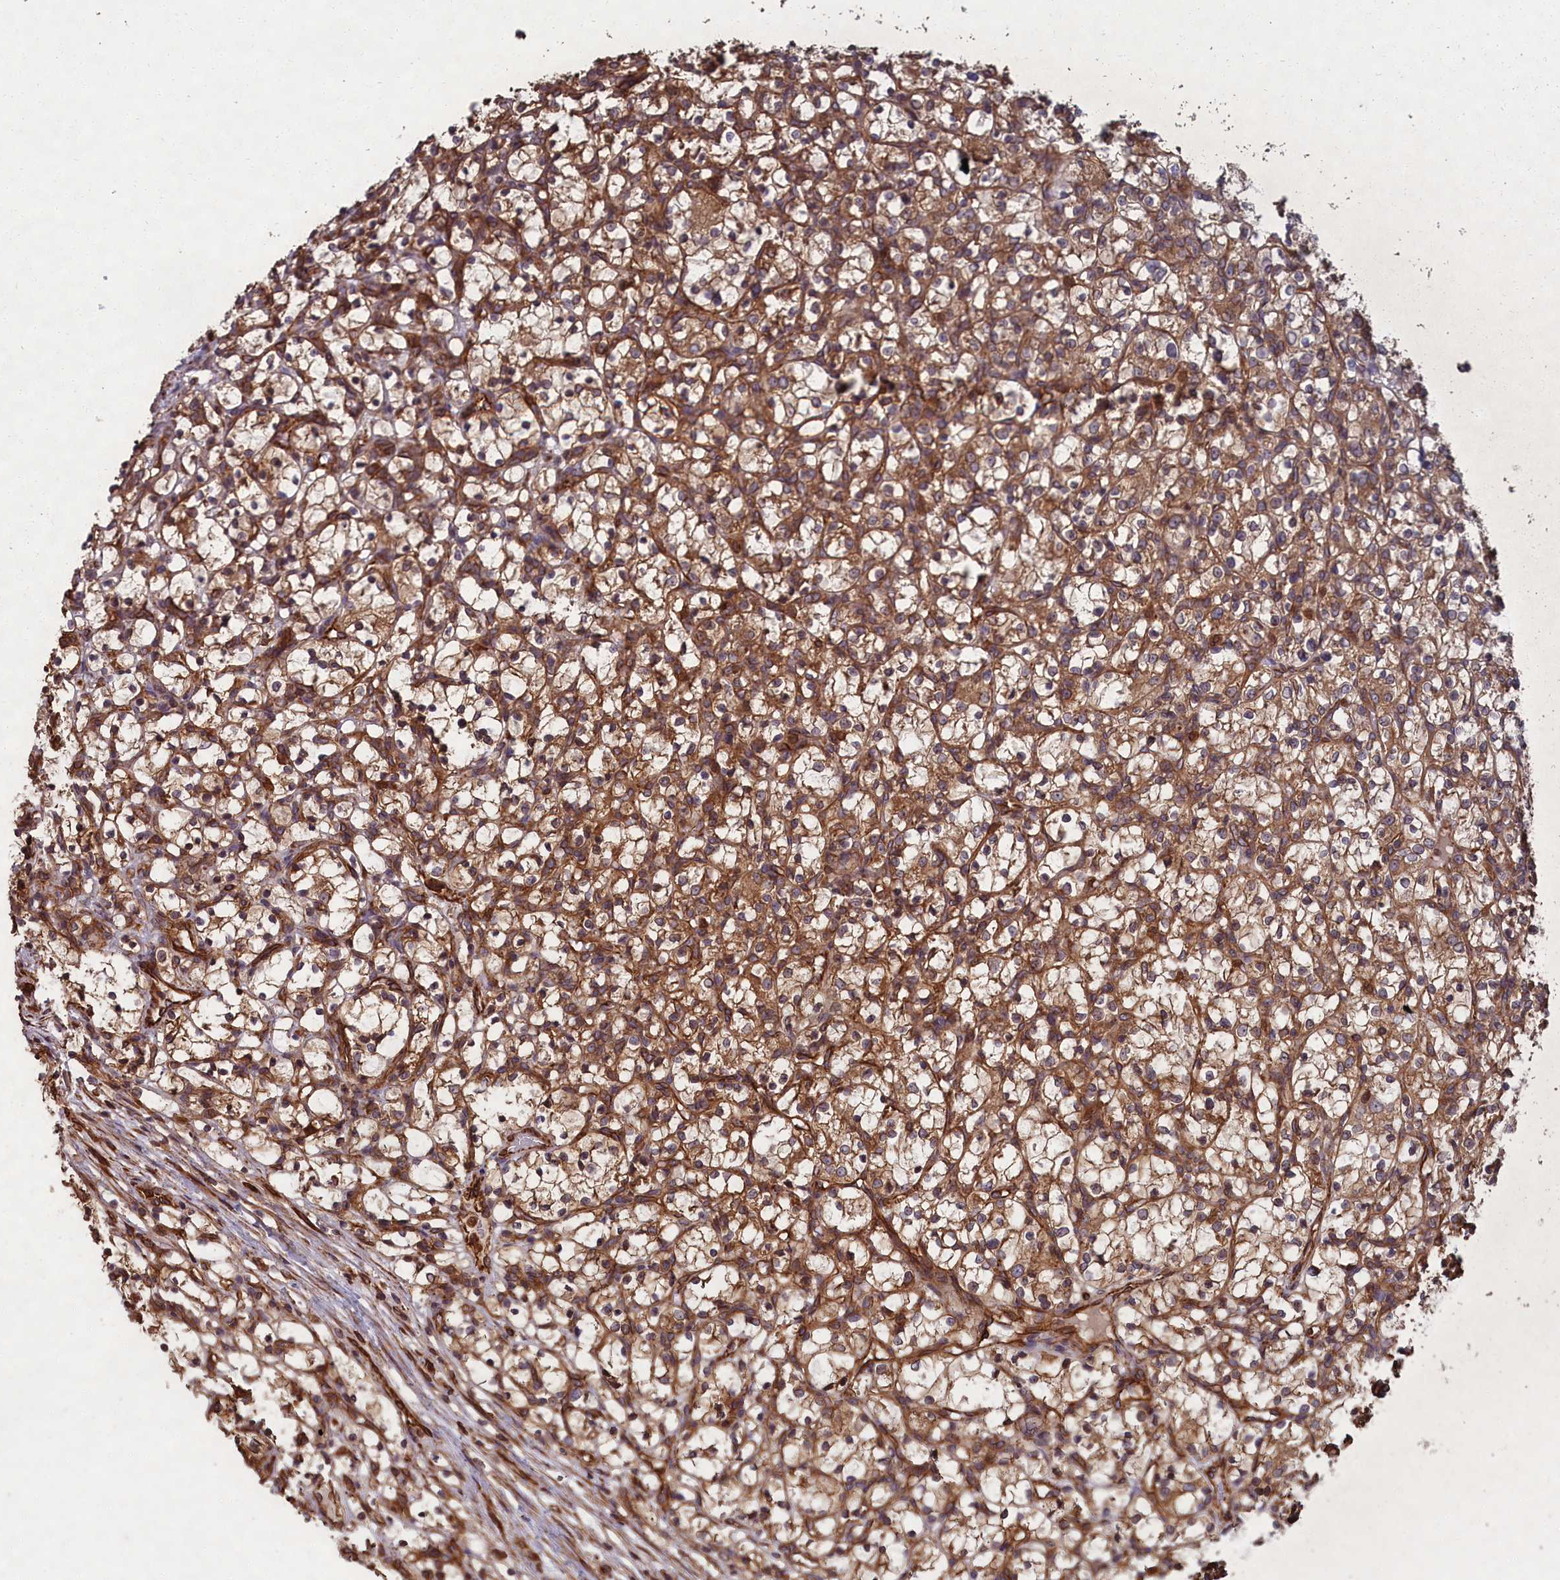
{"staining": {"intensity": "moderate", "quantity": ">75%", "location": "cytoplasmic/membranous"}, "tissue": "renal cancer", "cell_type": "Tumor cells", "image_type": "cancer", "snomed": [{"axis": "morphology", "description": "Adenocarcinoma, NOS"}, {"axis": "topography", "description": "Kidney"}], "caption": "Immunohistochemical staining of renal adenocarcinoma reveals medium levels of moderate cytoplasmic/membranous positivity in about >75% of tumor cells. (DAB (3,3'-diaminobenzidine) = brown stain, brightfield microscopy at high magnification).", "gene": "CCDC124", "patient": {"sex": "female", "age": 69}}